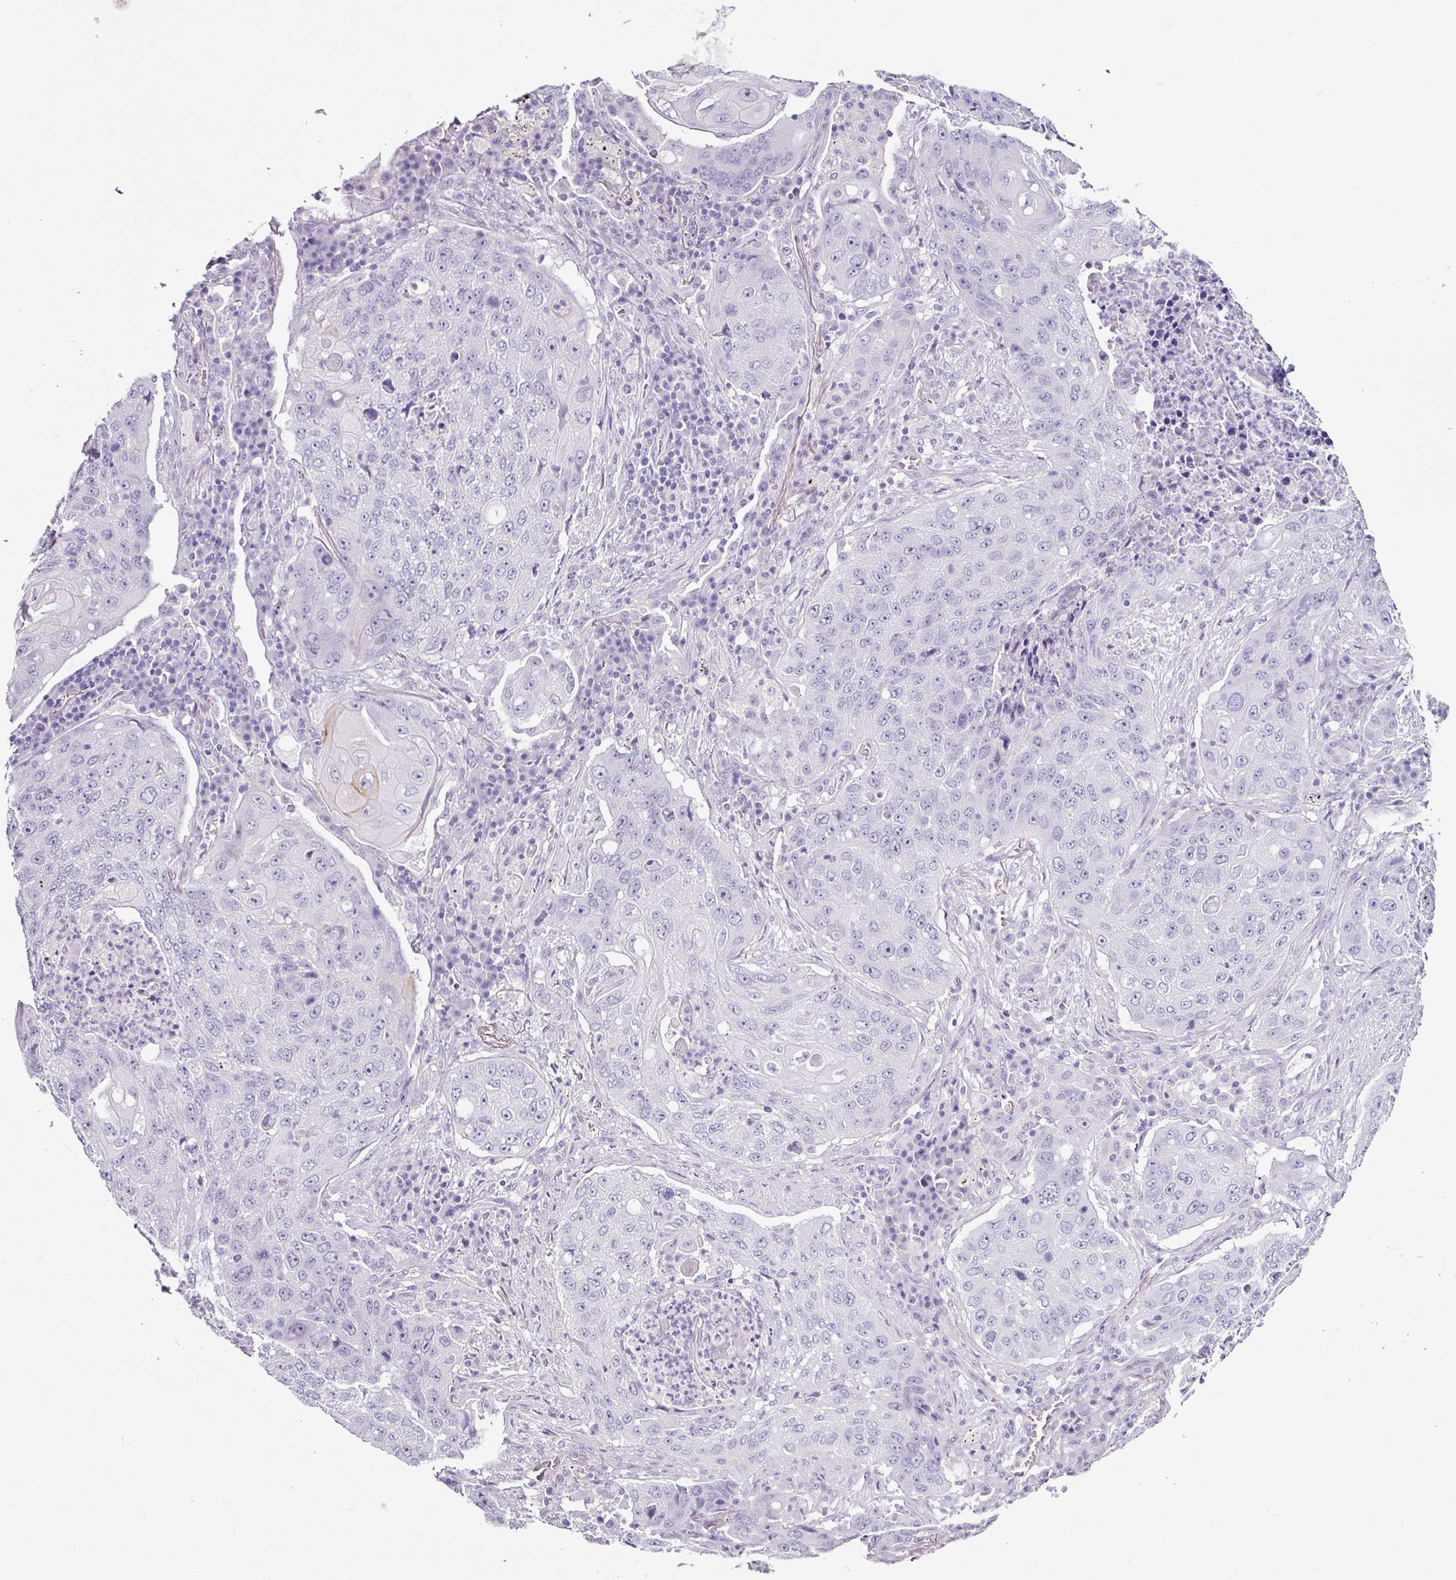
{"staining": {"intensity": "negative", "quantity": "none", "location": "none"}, "tissue": "lung cancer", "cell_type": "Tumor cells", "image_type": "cancer", "snomed": [{"axis": "morphology", "description": "Squamous cell carcinoma, NOS"}, {"axis": "topography", "description": "Lung"}], "caption": "This is a image of immunohistochemistry (IHC) staining of lung squamous cell carcinoma, which shows no positivity in tumor cells.", "gene": "GLP2R", "patient": {"sex": "female", "age": 63}}